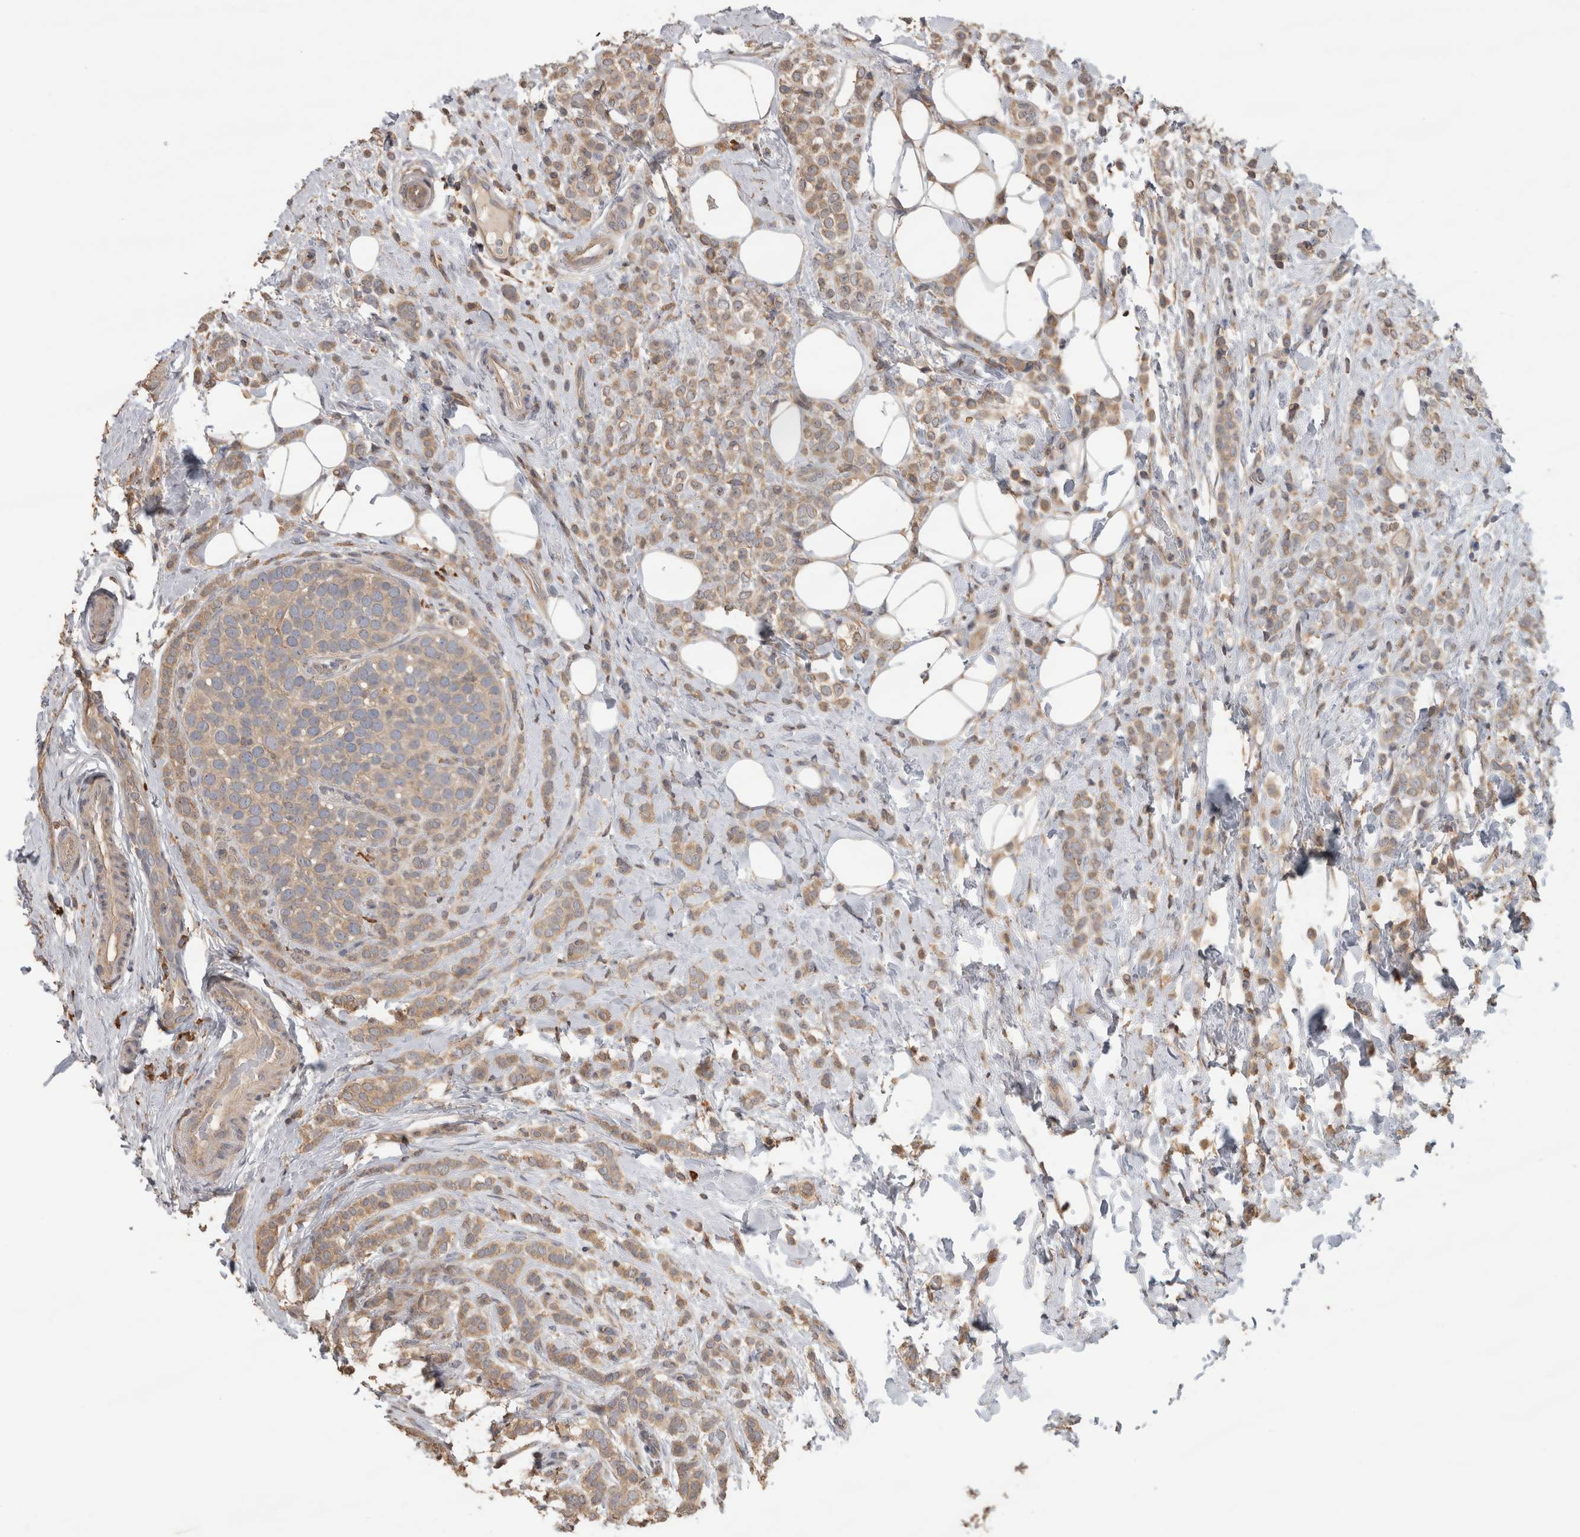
{"staining": {"intensity": "weak", "quantity": ">75%", "location": "cytoplasmic/membranous"}, "tissue": "breast cancer", "cell_type": "Tumor cells", "image_type": "cancer", "snomed": [{"axis": "morphology", "description": "Lobular carcinoma"}, {"axis": "topography", "description": "Breast"}], "caption": "Protein staining demonstrates weak cytoplasmic/membranous positivity in about >75% of tumor cells in breast lobular carcinoma.", "gene": "TBCE", "patient": {"sex": "female", "age": 50}}